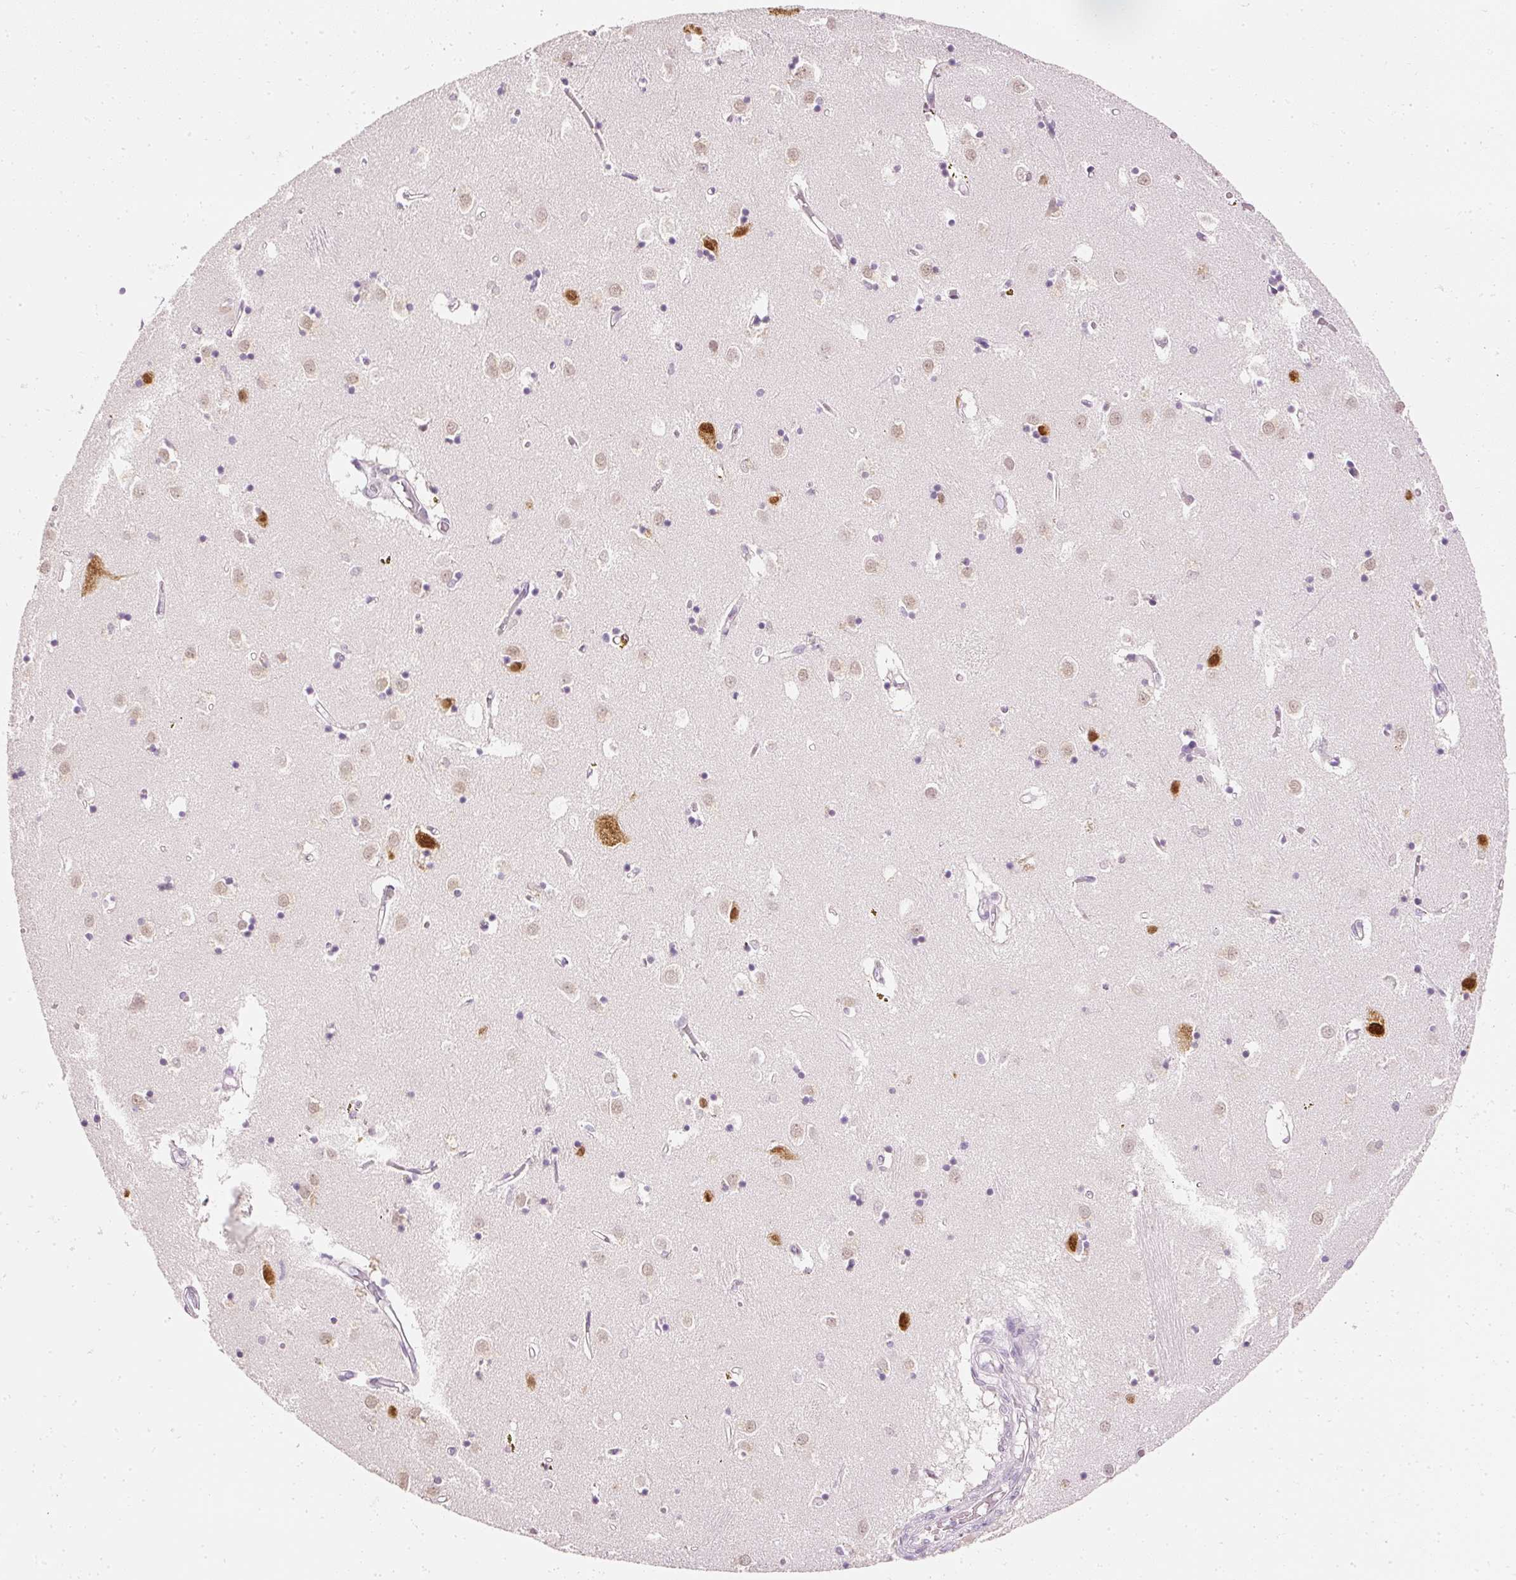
{"staining": {"intensity": "moderate", "quantity": "<25%", "location": "nuclear"}, "tissue": "caudate", "cell_type": "Glial cells", "image_type": "normal", "snomed": [{"axis": "morphology", "description": "Normal tissue, NOS"}, {"axis": "topography", "description": "Lateral ventricle wall"}], "caption": "DAB immunohistochemical staining of normal human caudate shows moderate nuclear protein expression in about <25% of glial cells. The staining was performed using DAB, with brown indicating positive protein expression. Nuclei are stained blue with hematoxylin.", "gene": "ELAVL3", "patient": {"sex": "male", "age": 70}}